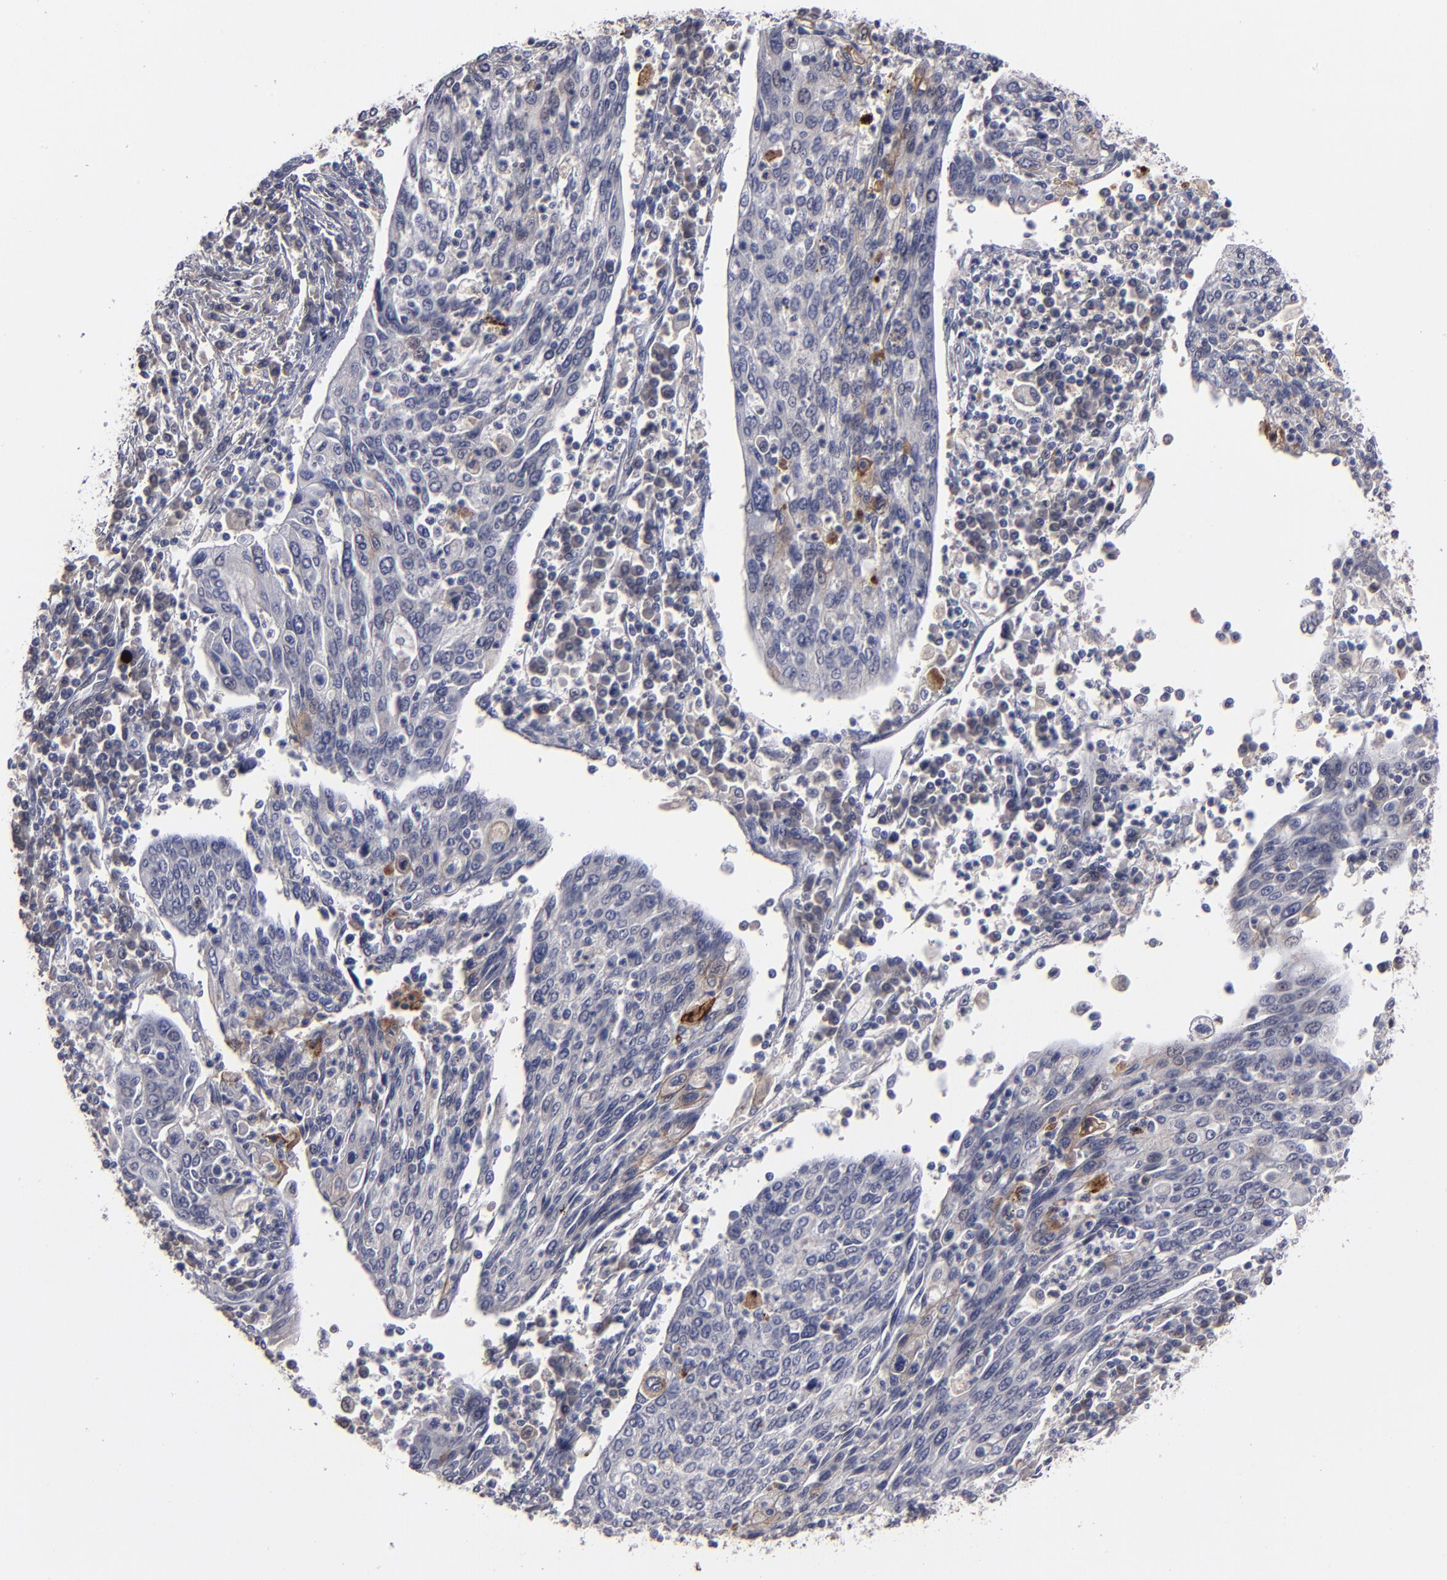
{"staining": {"intensity": "moderate", "quantity": "<25%", "location": "cytoplasmic/membranous"}, "tissue": "cervical cancer", "cell_type": "Tumor cells", "image_type": "cancer", "snomed": [{"axis": "morphology", "description": "Squamous cell carcinoma, NOS"}, {"axis": "topography", "description": "Cervix"}], "caption": "A brown stain highlights moderate cytoplasmic/membranous staining of a protein in human cervical cancer tumor cells. (DAB (3,3'-diaminobenzidine) IHC with brightfield microscopy, high magnification).", "gene": "GPM6B", "patient": {"sex": "female", "age": 40}}